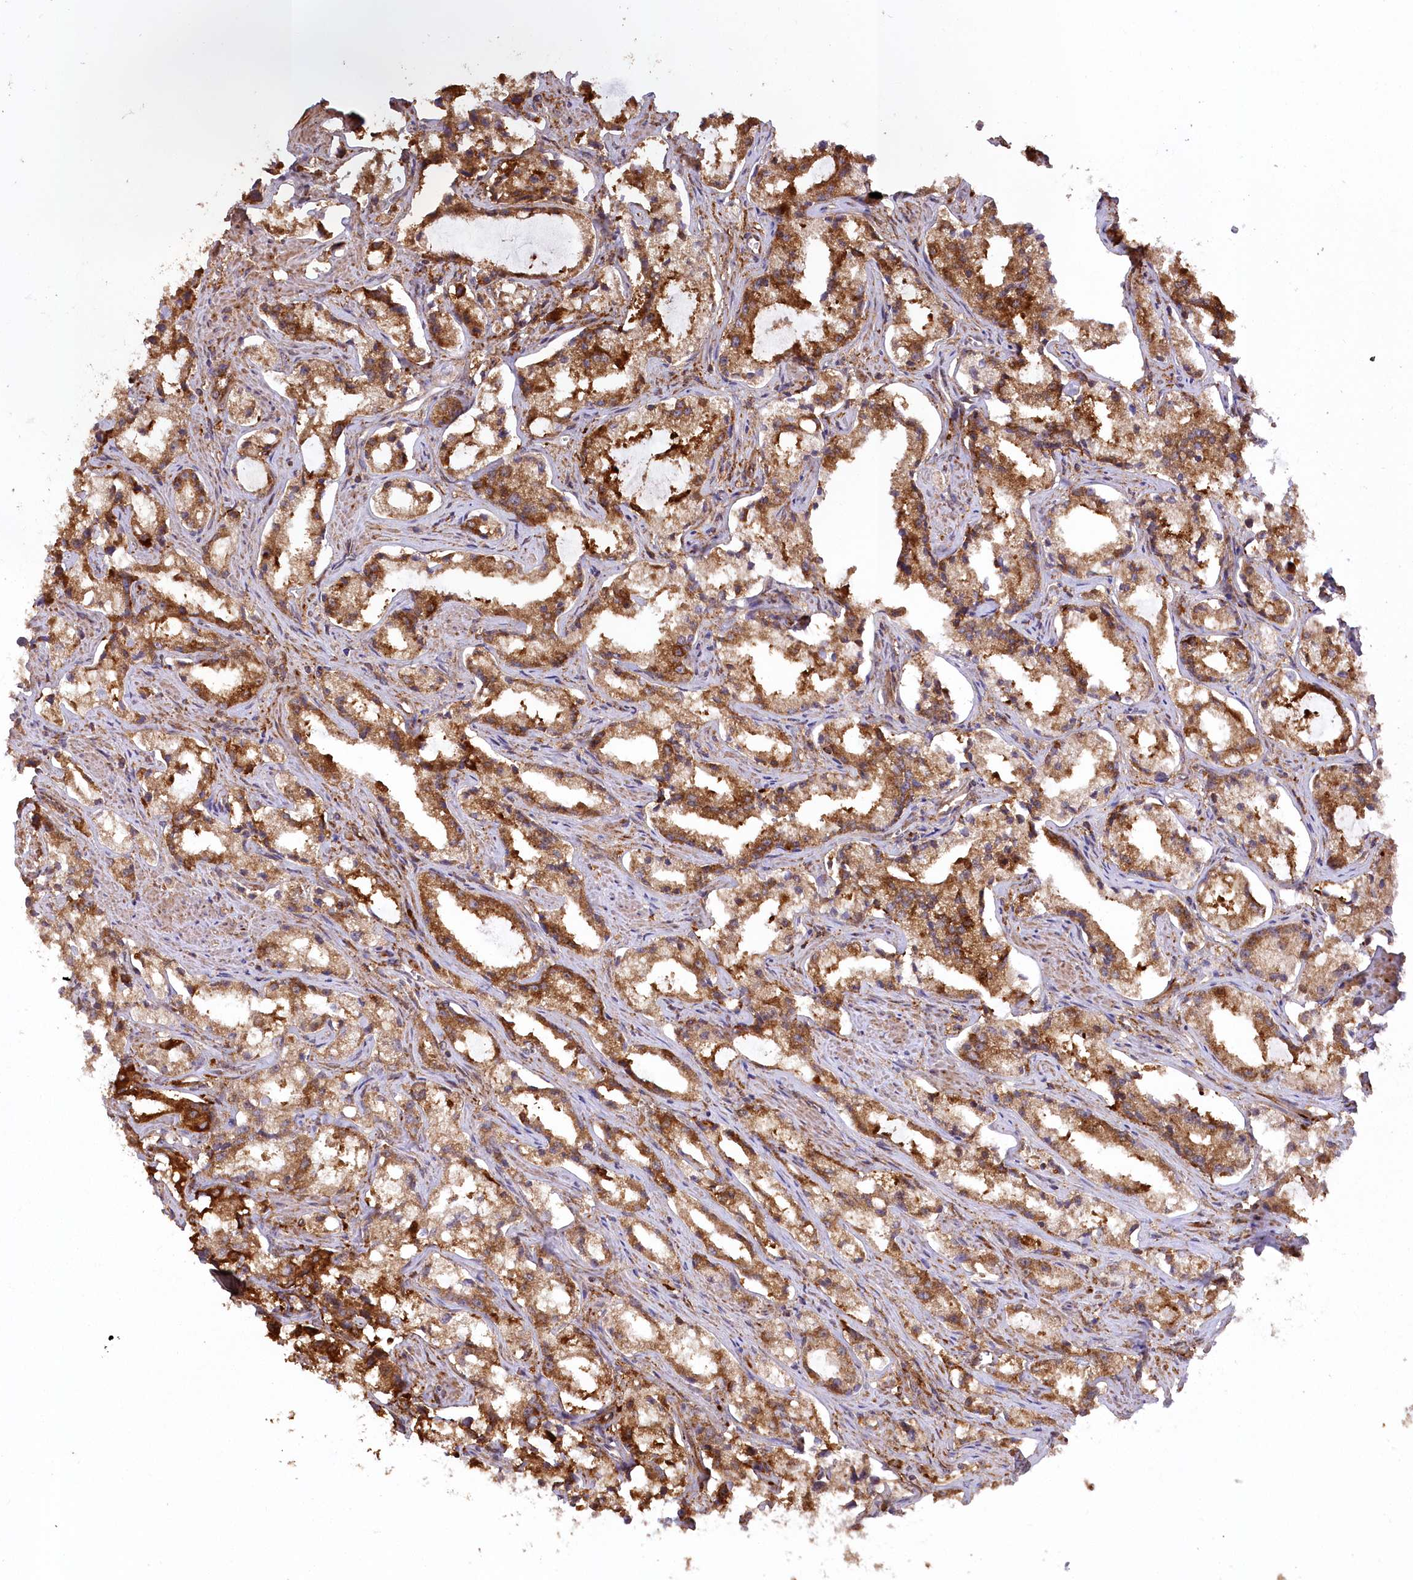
{"staining": {"intensity": "moderate", "quantity": ">75%", "location": "cytoplasmic/membranous"}, "tissue": "prostate cancer", "cell_type": "Tumor cells", "image_type": "cancer", "snomed": [{"axis": "morphology", "description": "Adenocarcinoma, High grade"}, {"axis": "topography", "description": "Prostate"}], "caption": "High-magnification brightfield microscopy of prostate cancer stained with DAB (brown) and counterstained with hematoxylin (blue). tumor cells exhibit moderate cytoplasmic/membranous positivity is present in approximately>75% of cells.", "gene": "CCDC91", "patient": {"sex": "male", "age": 66}}